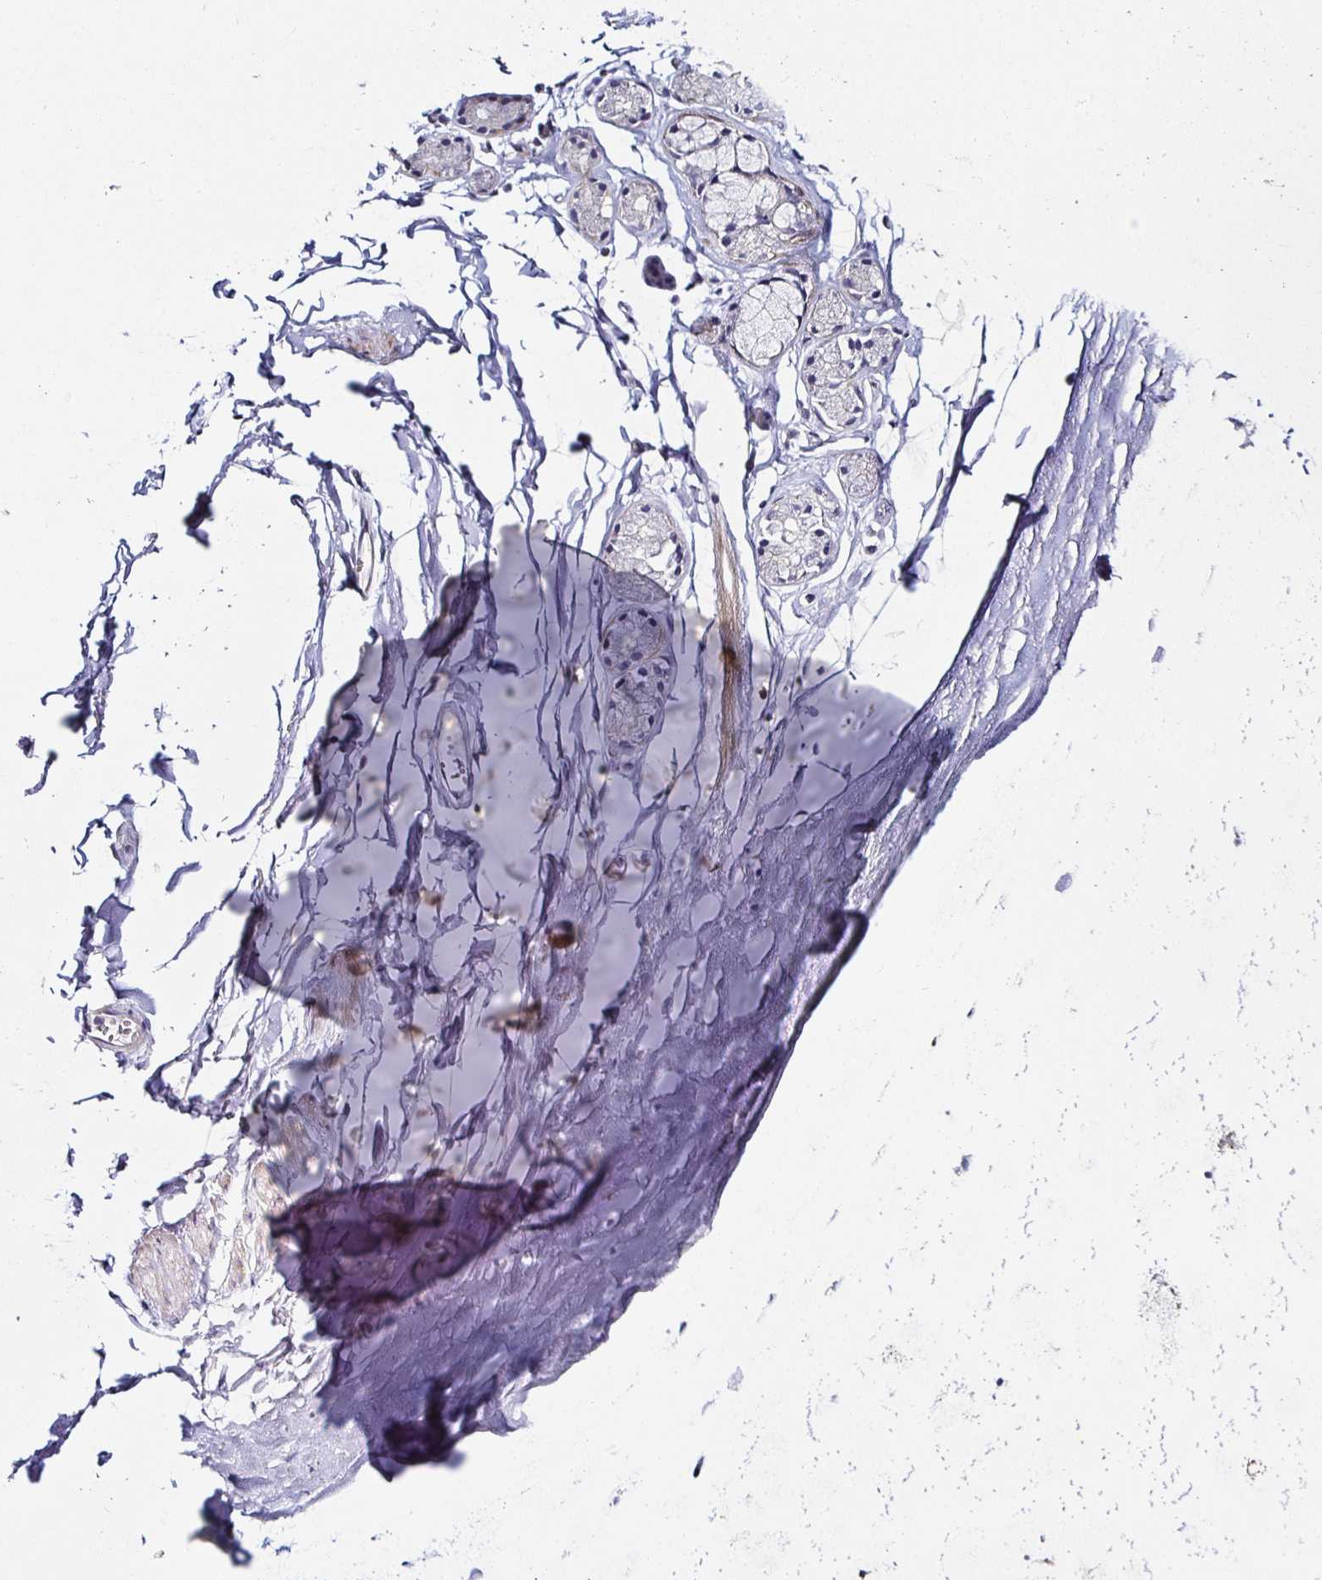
{"staining": {"intensity": "negative", "quantity": "none", "location": "none"}, "tissue": "adipose tissue", "cell_type": "Adipocytes", "image_type": "normal", "snomed": [{"axis": "morphology", "description": "Normal tissue, NOS"}, {"axis": "topography", "description": "Cartilage tissue"}, {"axis": "topography", "description": "Bronchus"}, {"axis": "topography", "description": "Peripheral nerve tissue"}], "caption": "The image displays no staining of adipocytes in benign adipose tissue.", "gene": "TLR4", "patient": {"sex": "female", "age": 59}}